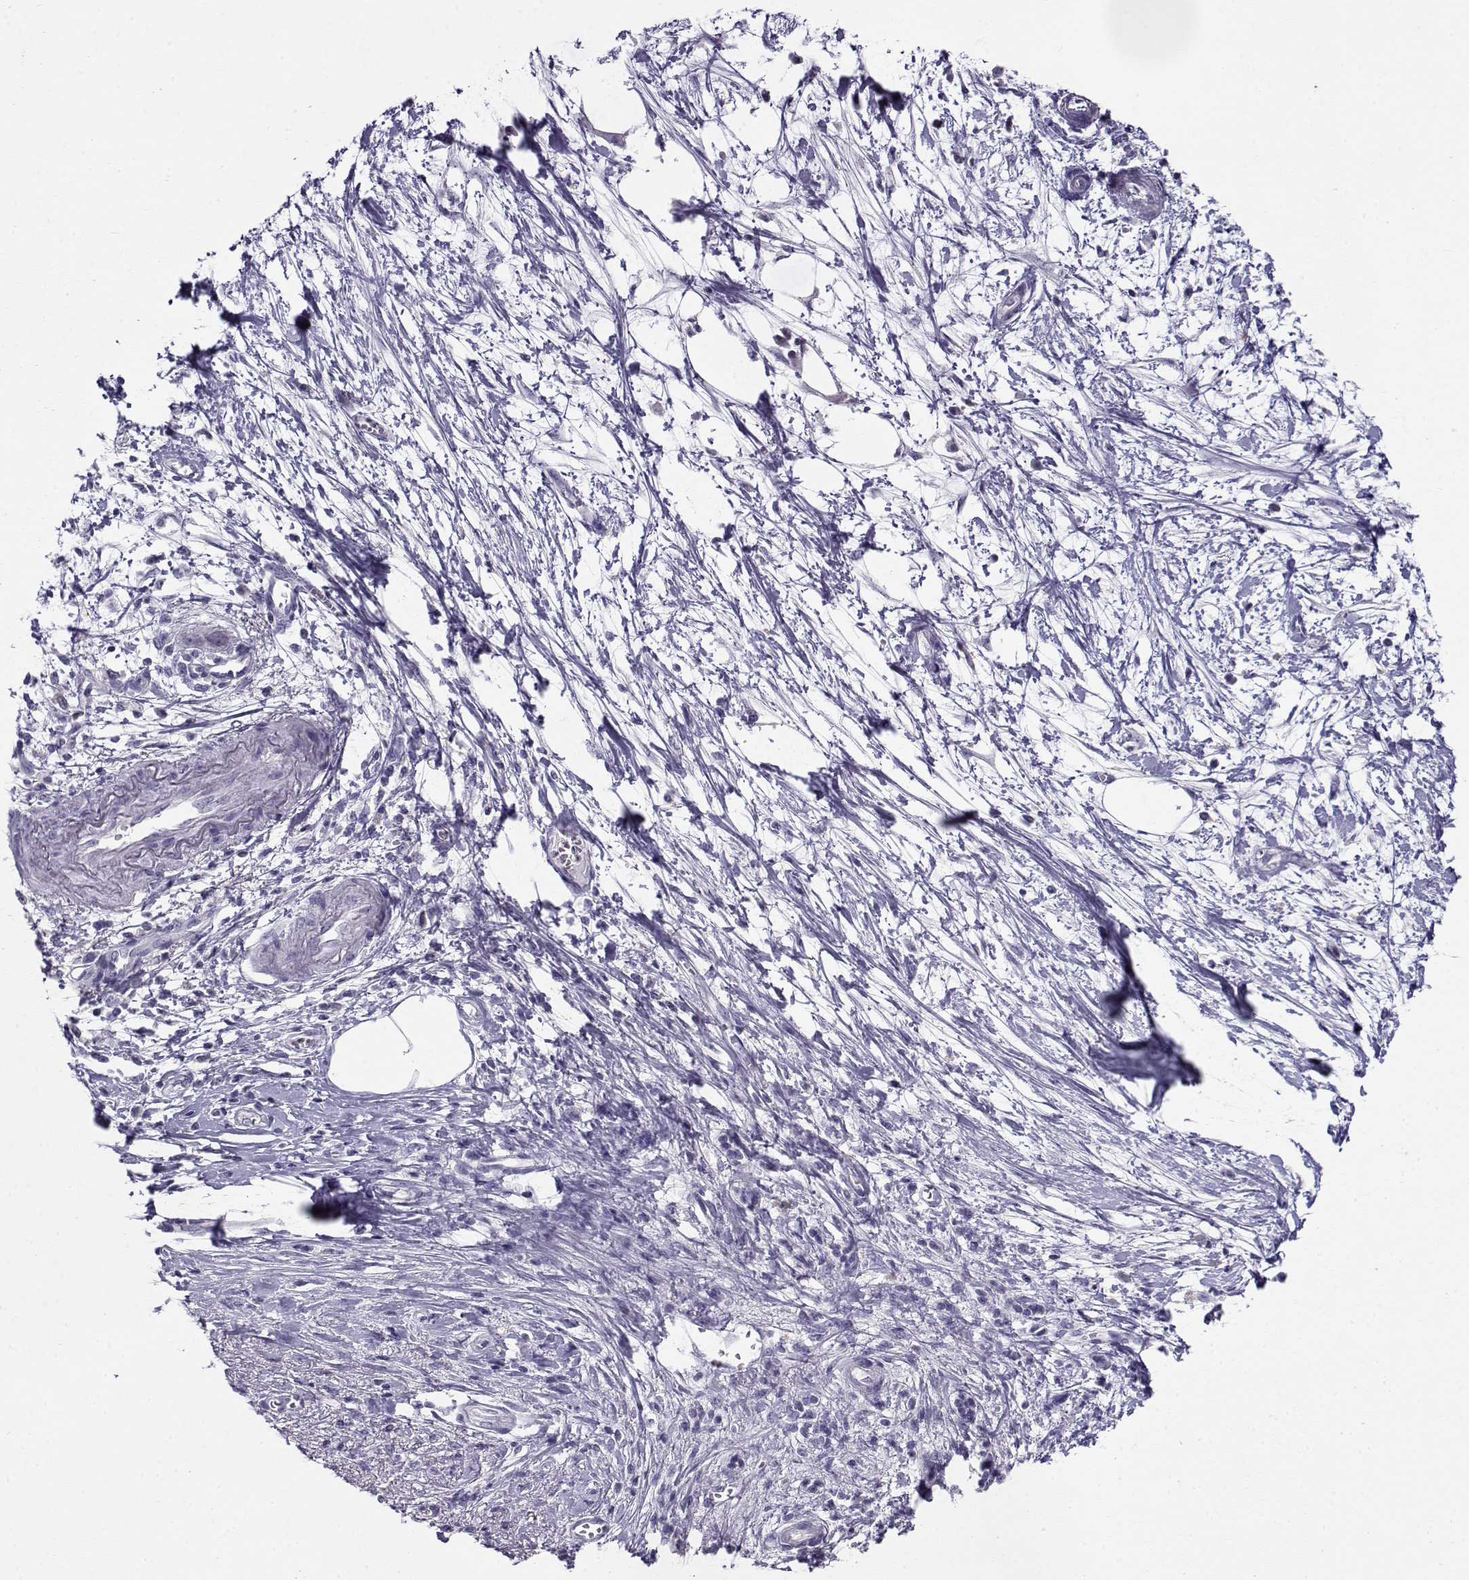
{"staining": {"intensity": "negative", "quantity": "none", "location": "none"}, "tissue": "pancreatic cancer", "cell_type": "Tumor cells", "image_type": "cancer", "snomed": [{"axis": "morphology", "description": "Normal tissue, NOS"}, {"axis": "morphology", "description": "Adenocarcinoma, NOS"}, {"axis": "topography", "description": "Lymph node"}, {"axis": "topography", "description": "Pancreas"}], "caption": "IHC of pancreatic cancer (adenocarcinoma) exhibits no staining in tumor cells.", "gene": "FEZF1", "patient": {"sex": "female", "age": 58}}